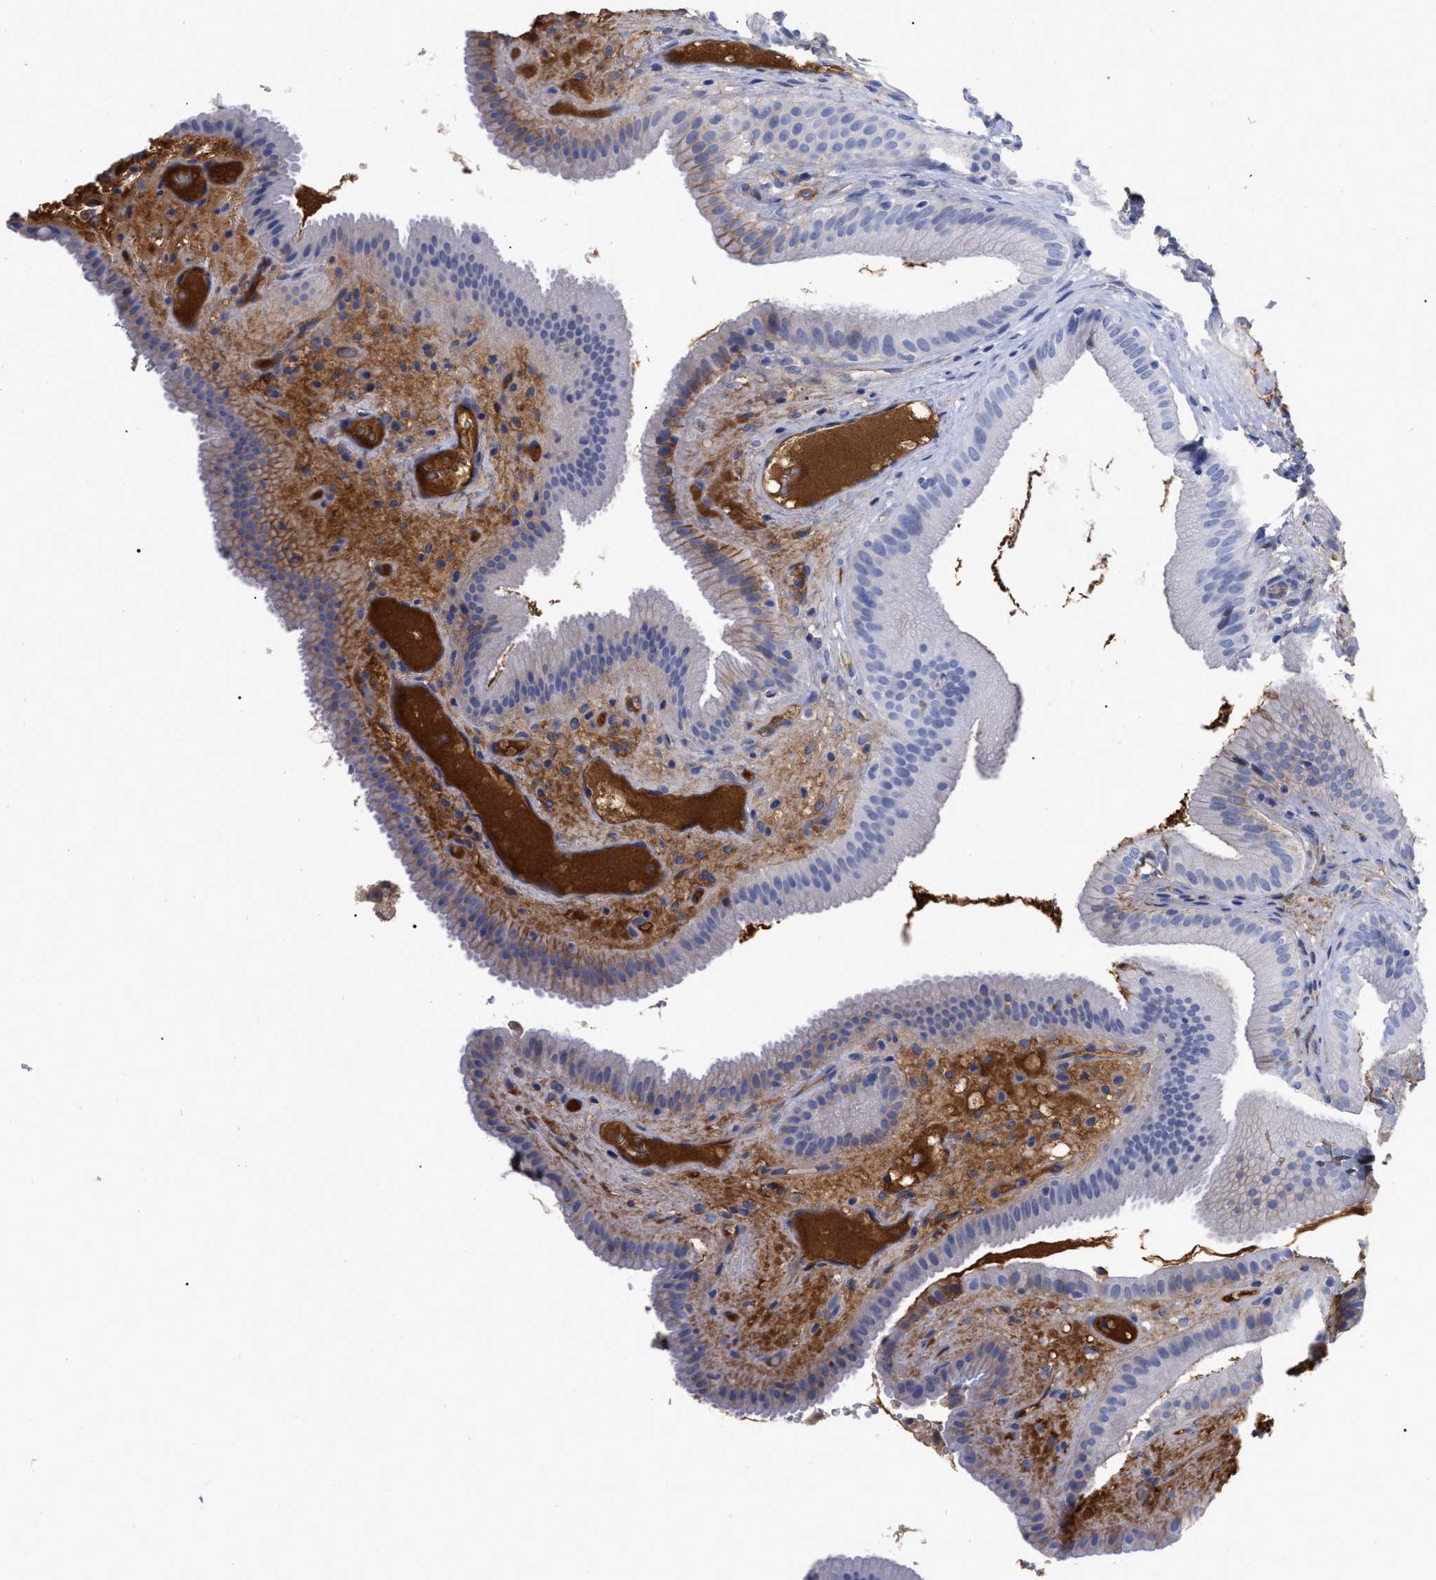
{"staining": {"intensity": "moderate", "quantity": "<25%", "location": "cytoplasmic/membranous"}, "tissue": "gallbladder", "cell_type": "Glandular cells", "image_type": "normal", "snomed": [{"axis": "morphology", "description": "Normal tissue, NOS"}, {"axis": "topography", "description": "Gallbladder"}], "caption": "Moderate cytoplasmic/membranous protein positivity is present in approximately <25% of glandular cells in gallbladder.", "gene": "IGHV5", "patient": {"sex": "male", "age": 49}}